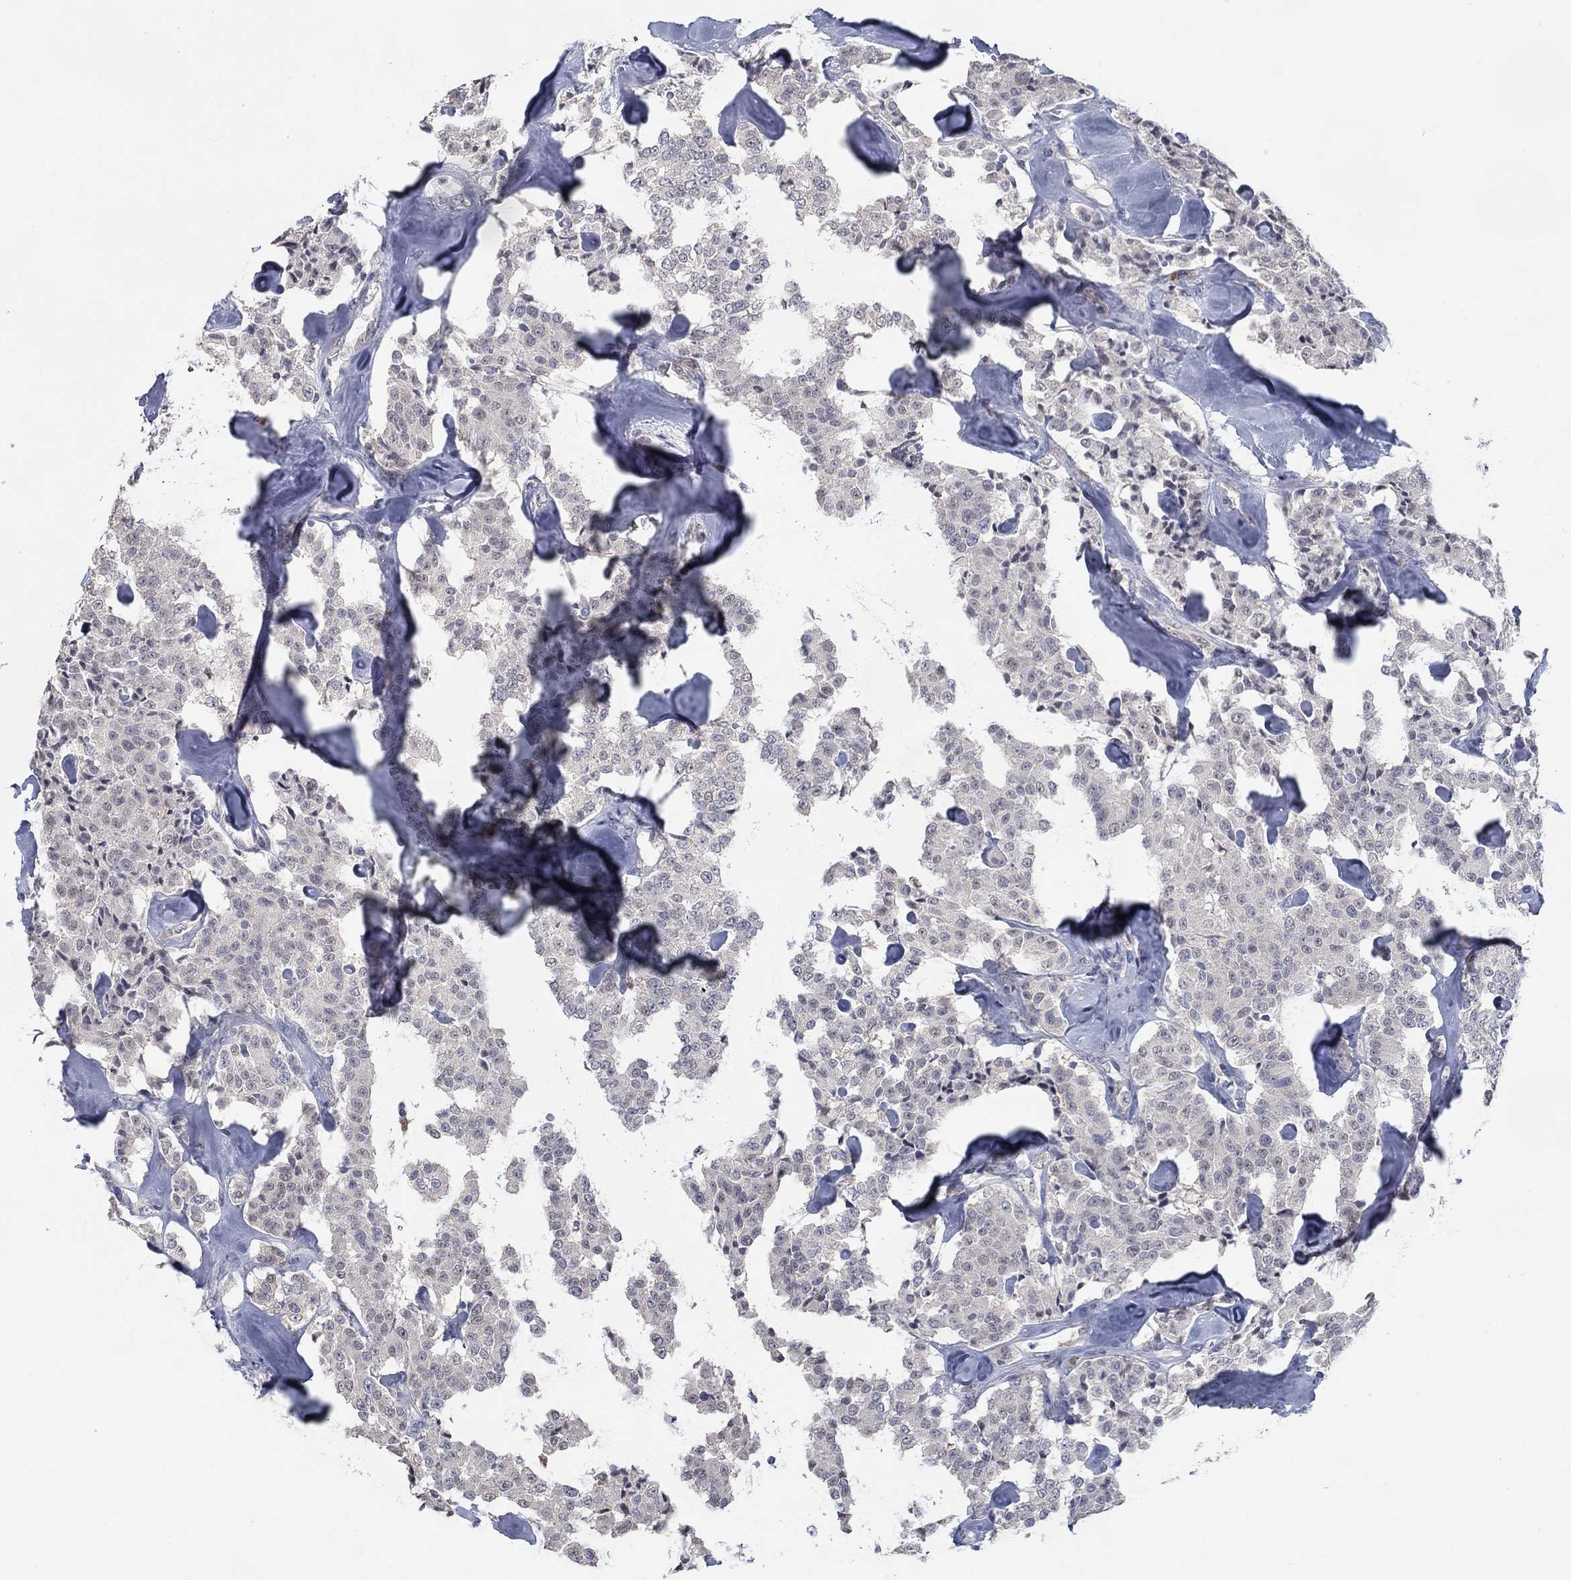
{"staining": {"intensity": "negative", "quantity": "none", "location": "none"}, "tissue": "carcinoid", "cell_type": "Tumor cells", "image_type": "cancer", "snomed": [{"axis": "morphology", "description": "Carcinoid, malignant, NOS"}, {"axis": "topography", "description": "Pancreas"}], "caption": "Image shows no significant protein staining in tumor cells of carcinoid.", "gene": "MTSS2", "patient": {"sex": "male", "age": 41}}